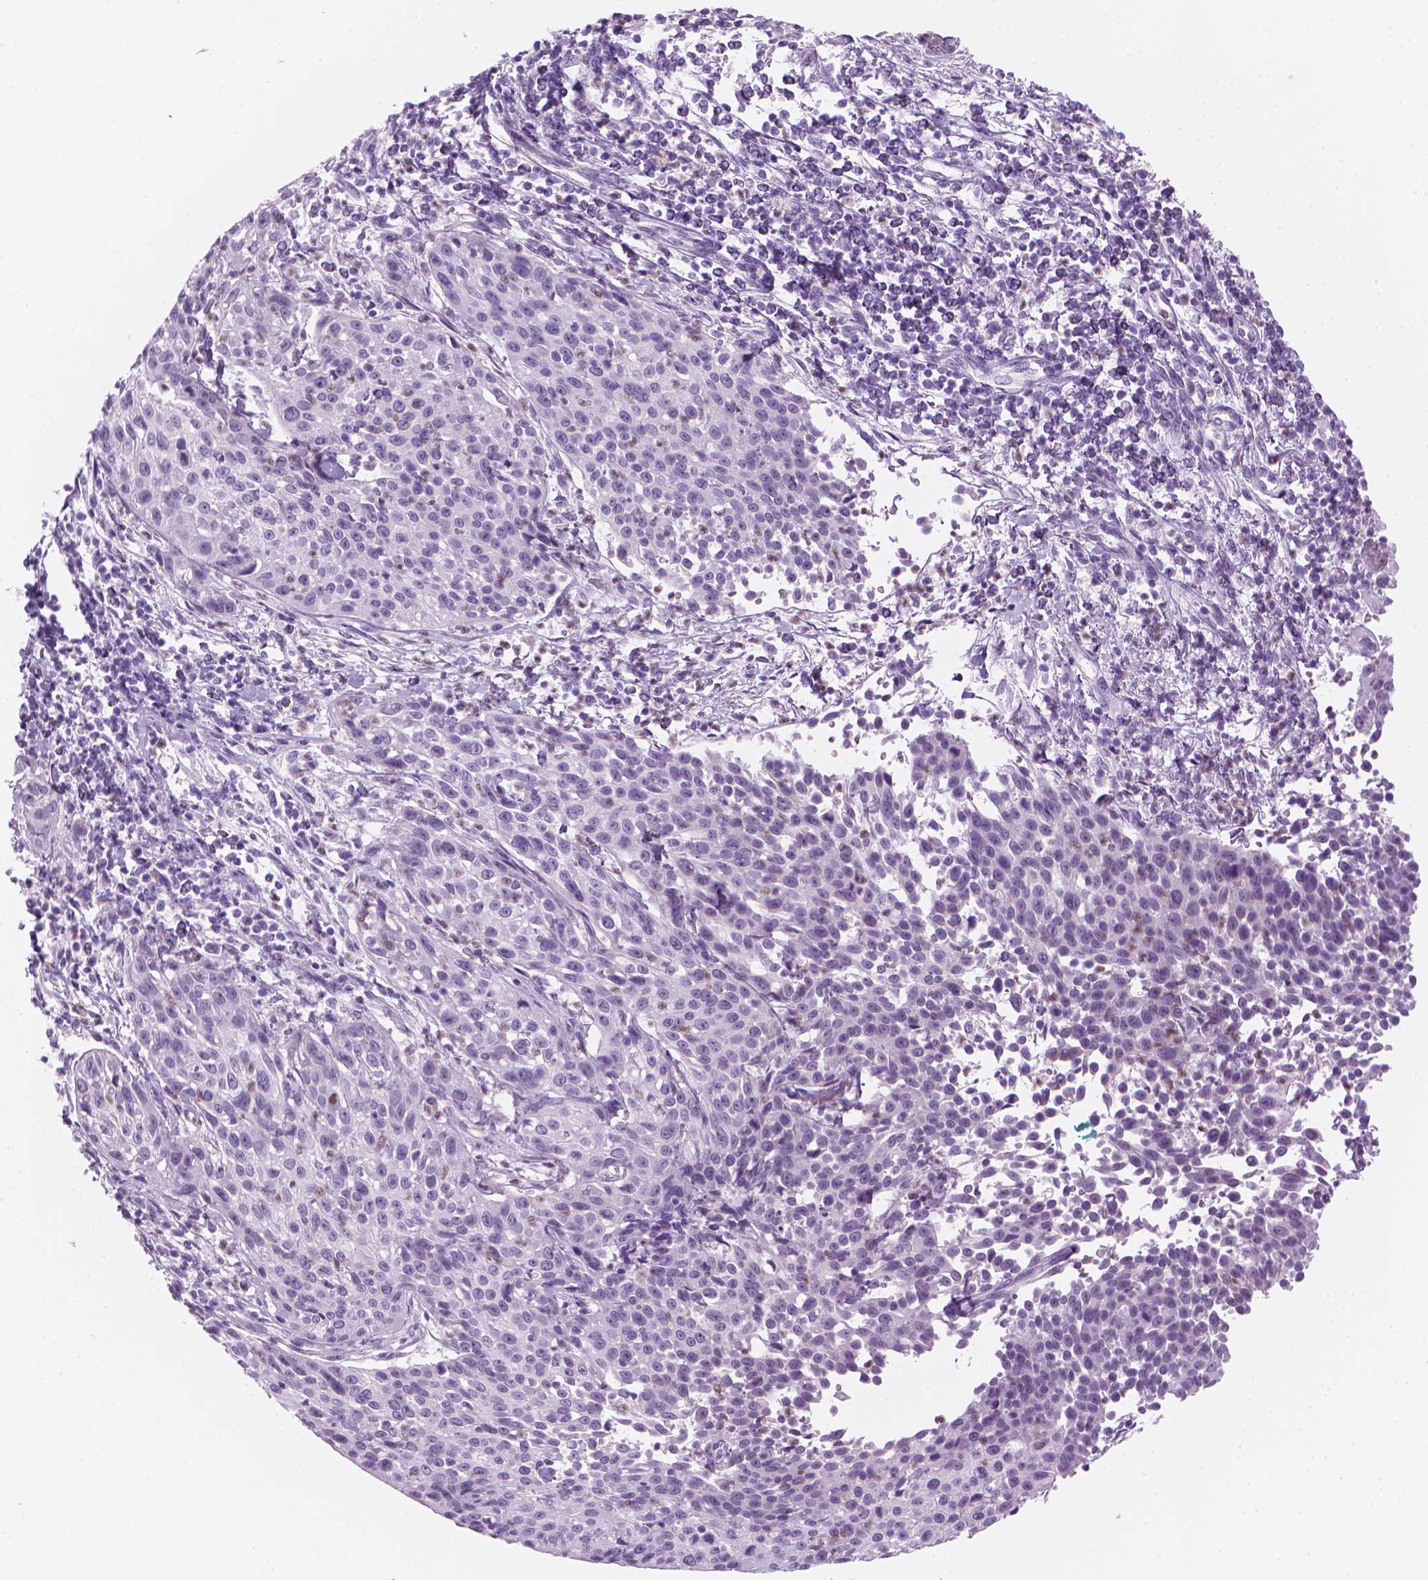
{"staining": {"intensity": "negative", "quantity": "none", "location": "none"}, "tissue": "cervical cancer", "cell_type": "Tumor cells", "image_type": "cancer", "snomed": [{"axis": "morphology", "description": "Squamous cell carcinoma, NOS"}, {"axis": "topography", "description": "Cervix"}], "caption": "DAB immunohistochemical staining of human cervical squamous cell carcinoma shows no significant staining in tumor cells.", "gene": "TTC29", "patient": {"sex": "female", "age": 26}}